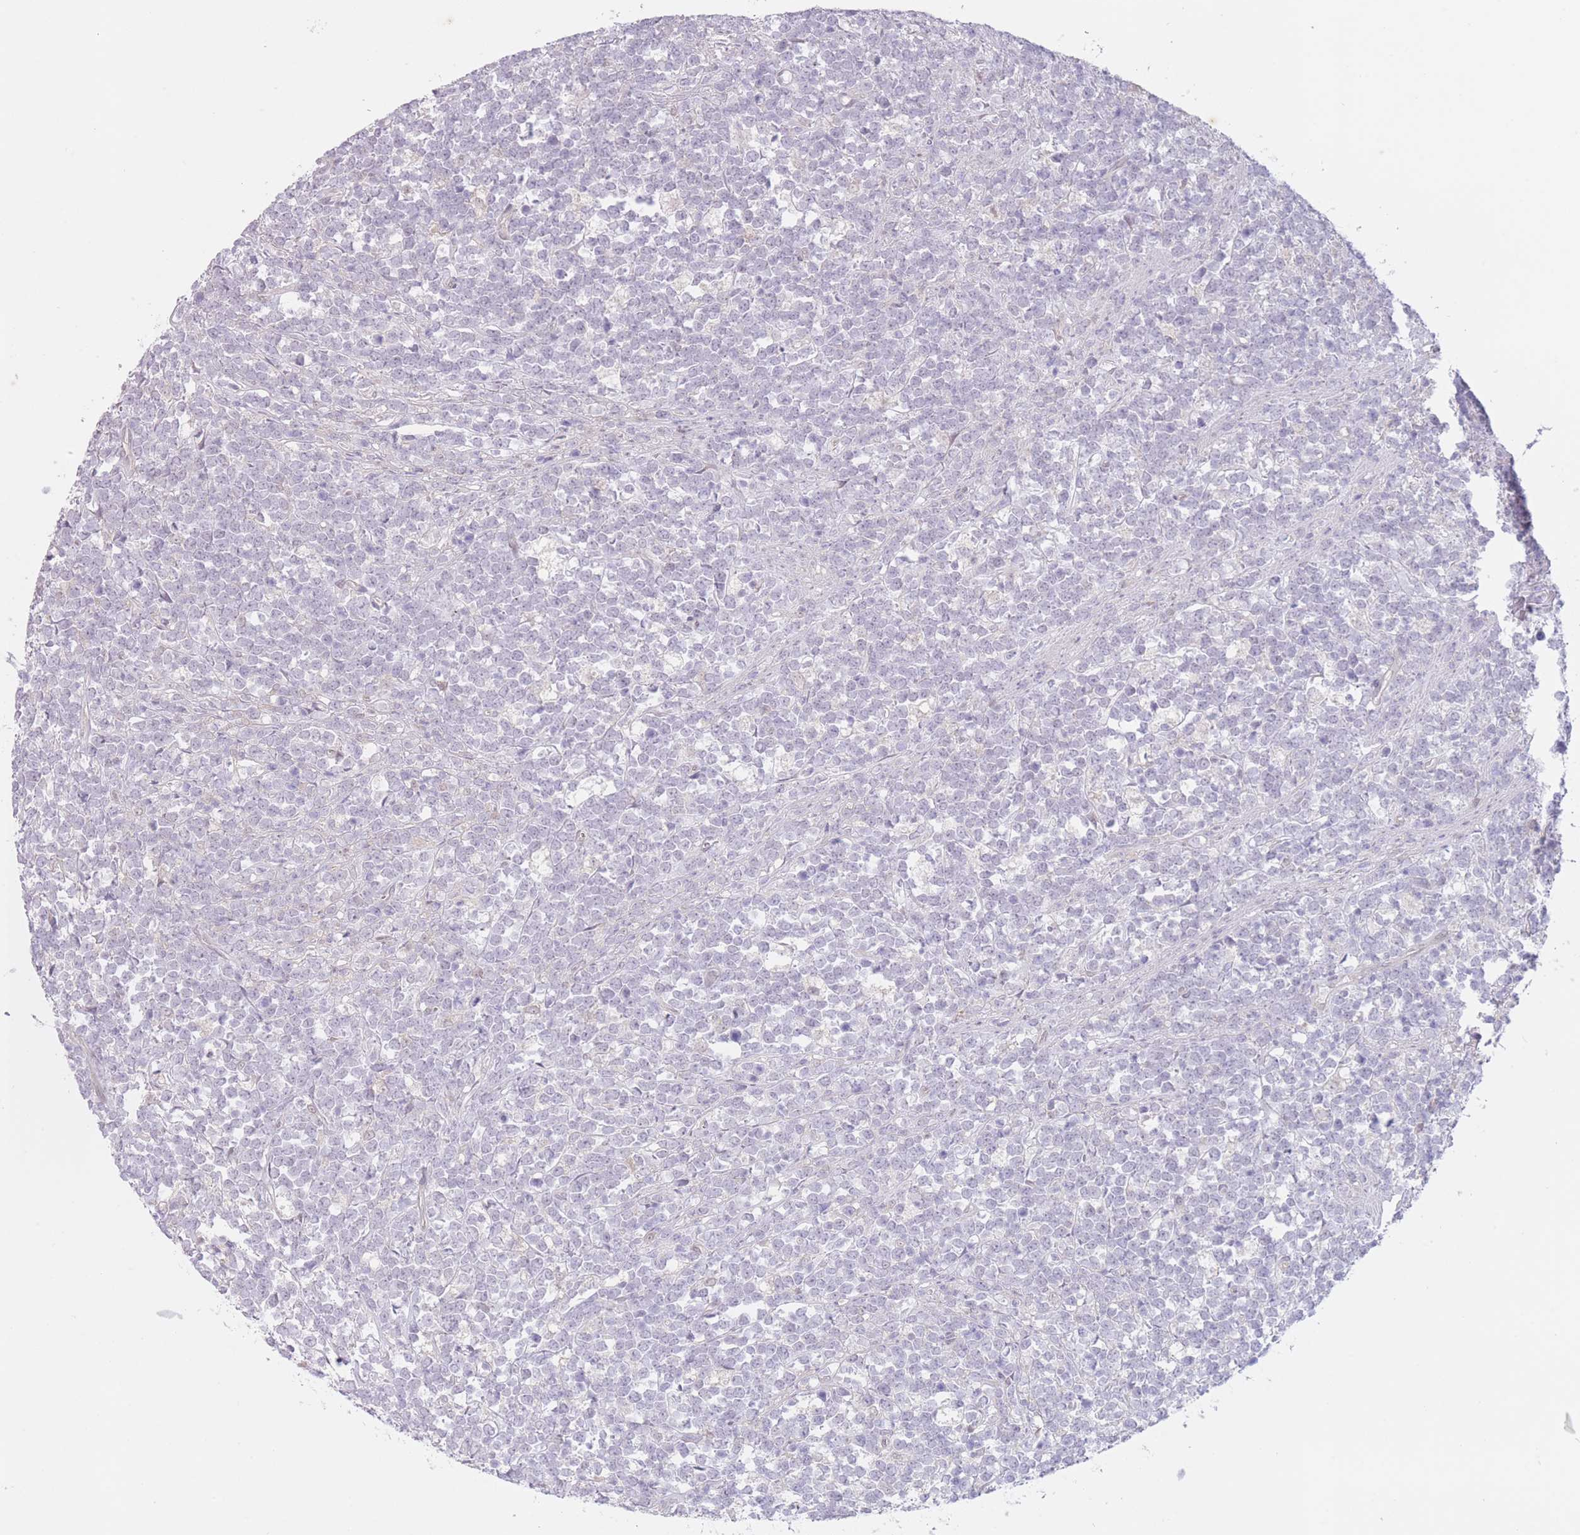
{"staining": {"intensity": "negative", "quantity": "none", "location": "none"}, "tissue": "lymphoma", "cell_type": "Tumor cells", "image_type": "cancer", "snomed": [{"axis": "morphology", "description": "Malignant lymphoma, non-Hodgkin's type, High grade"}, {"axis": "topography", "description": "Small intestine"}, {"axis": "topography", "description": "Colon"}], "caption": "Human malignant lymphoma, non-Hodgkin's type (high-grade) stained for a protein using immunohistochemistry (IHC) shows no expression in tumor cells.", "gene": "ARPIN", "patient": {"sex": "male", "age": 8}}